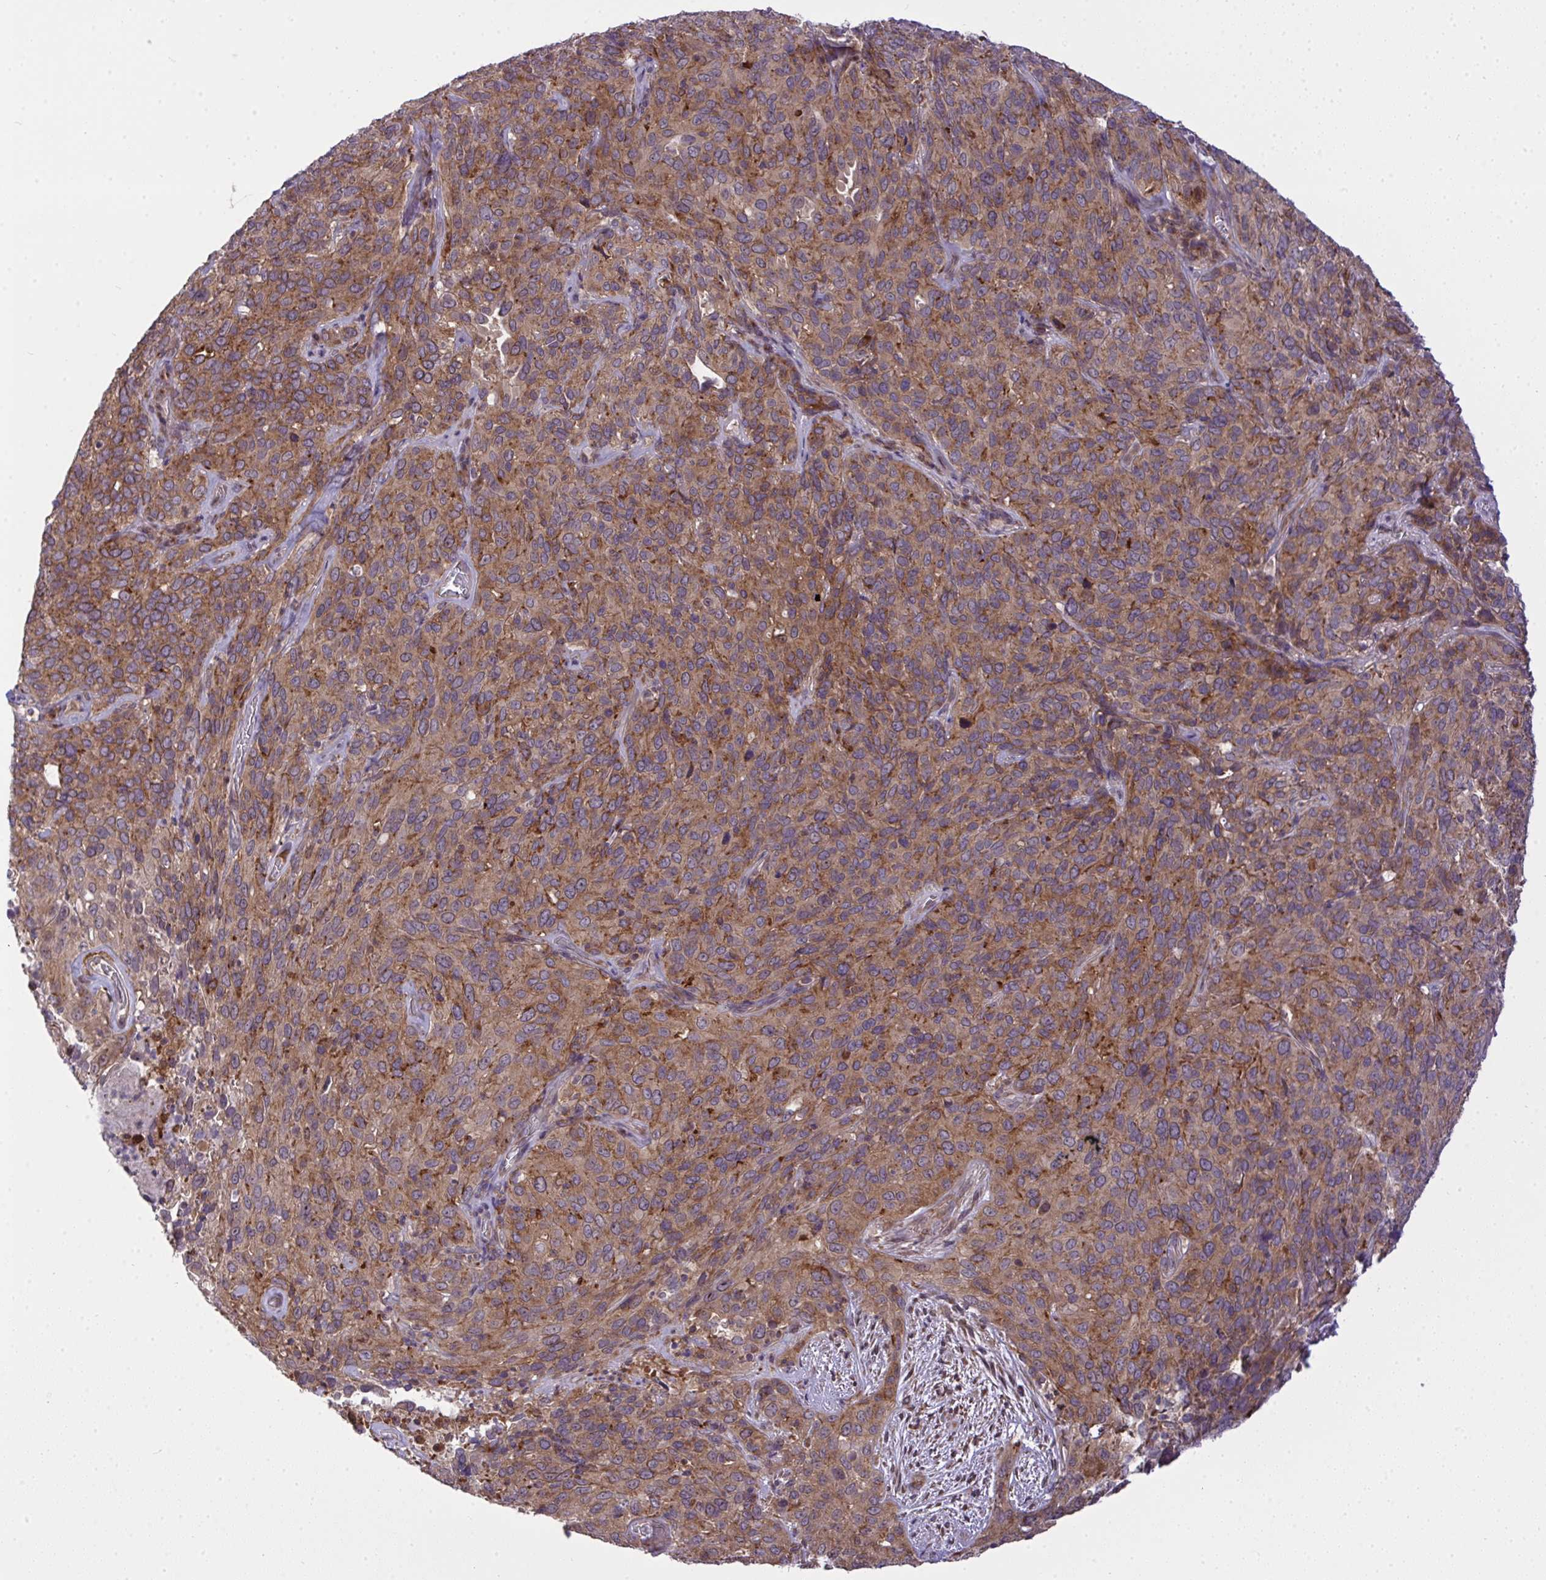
{"staining": {"intensity": "weak", "quantity": ">75%", "location": "cytoplasmic/membranous"}, "tissue": "cervical cancer", "cell_type": "Tumor cells", "image_type": "cancer", "snomed": [{"axis": "morphology", "description": "Squamous cell carcinoma, NOS"}, {"axis": "topography", "description": "Cervix"}], "caption": "Protein expression by IHC displays weak cytoplasmic/membranous positivity in approximately >75% of tumor cells in squamous cell carcinoma (cervical). The staining was performed using DAB, with brown indicating positive protein expression. Nuclei are stained blue with hematoxylin.", "gene": "SLC9A6", "patient": {"sex": "female", "age": 51}}